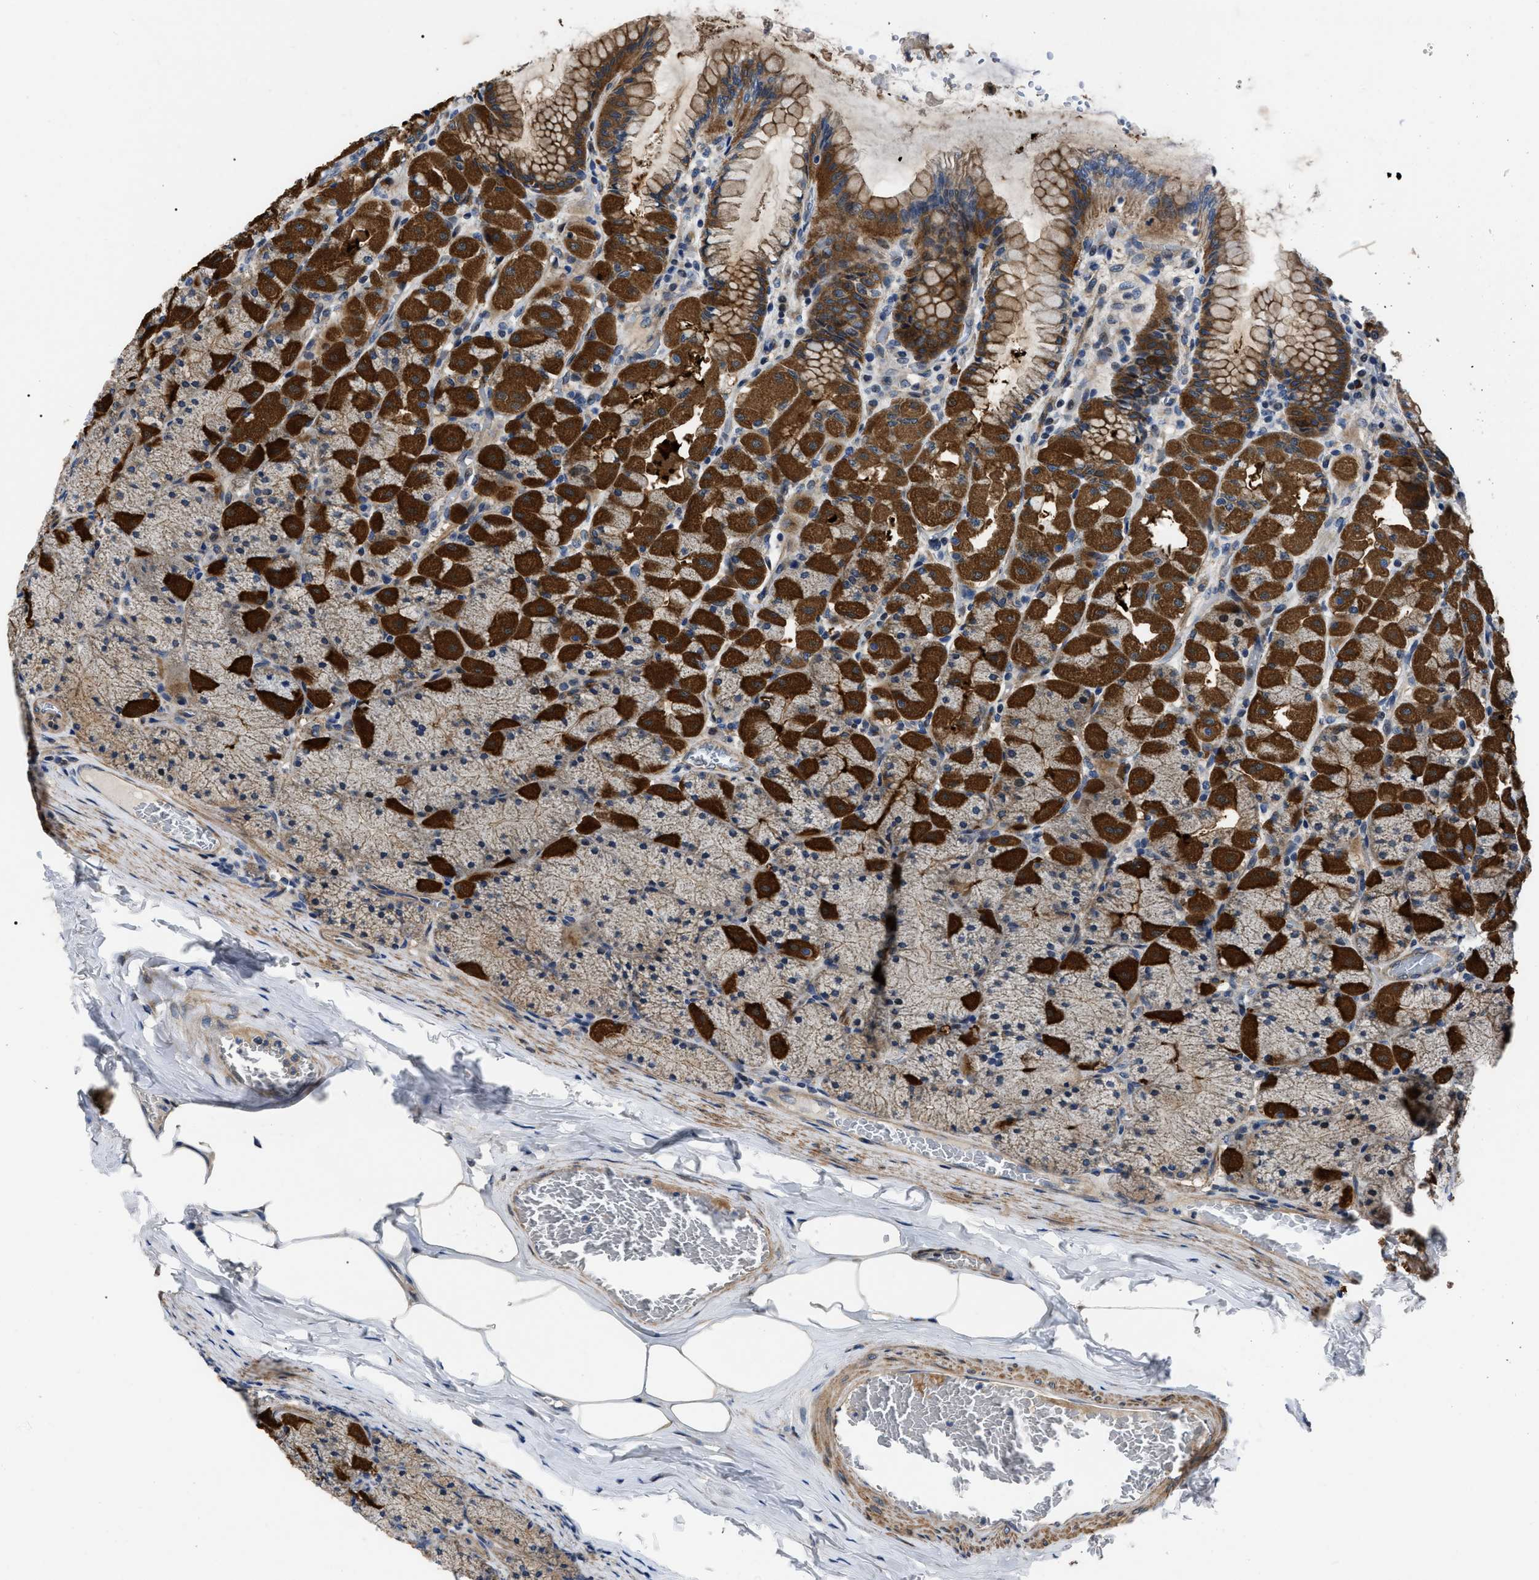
{"staining": {"intensity": "strong", "quantity": ">75%", "location": "cytoplasmic/membranous"}, "tissue": "stomach", "cell_type": "Glandular cells", "image_type": "normal", "snomed": [{"axis": "morphology", "description": "Normal tissue, NOS"}, {"axis": "topography", "description": "Stomach, upper"}], "caption": "Immunohistochemistry (IHC) (DAB) staining of benign stomach demonstrates strong cytoplasmic/membranous protein positivity in approximately >75% of glandular cells.", "gene": "PPWD1", "patient": {"sex": "female", "age": 56}}